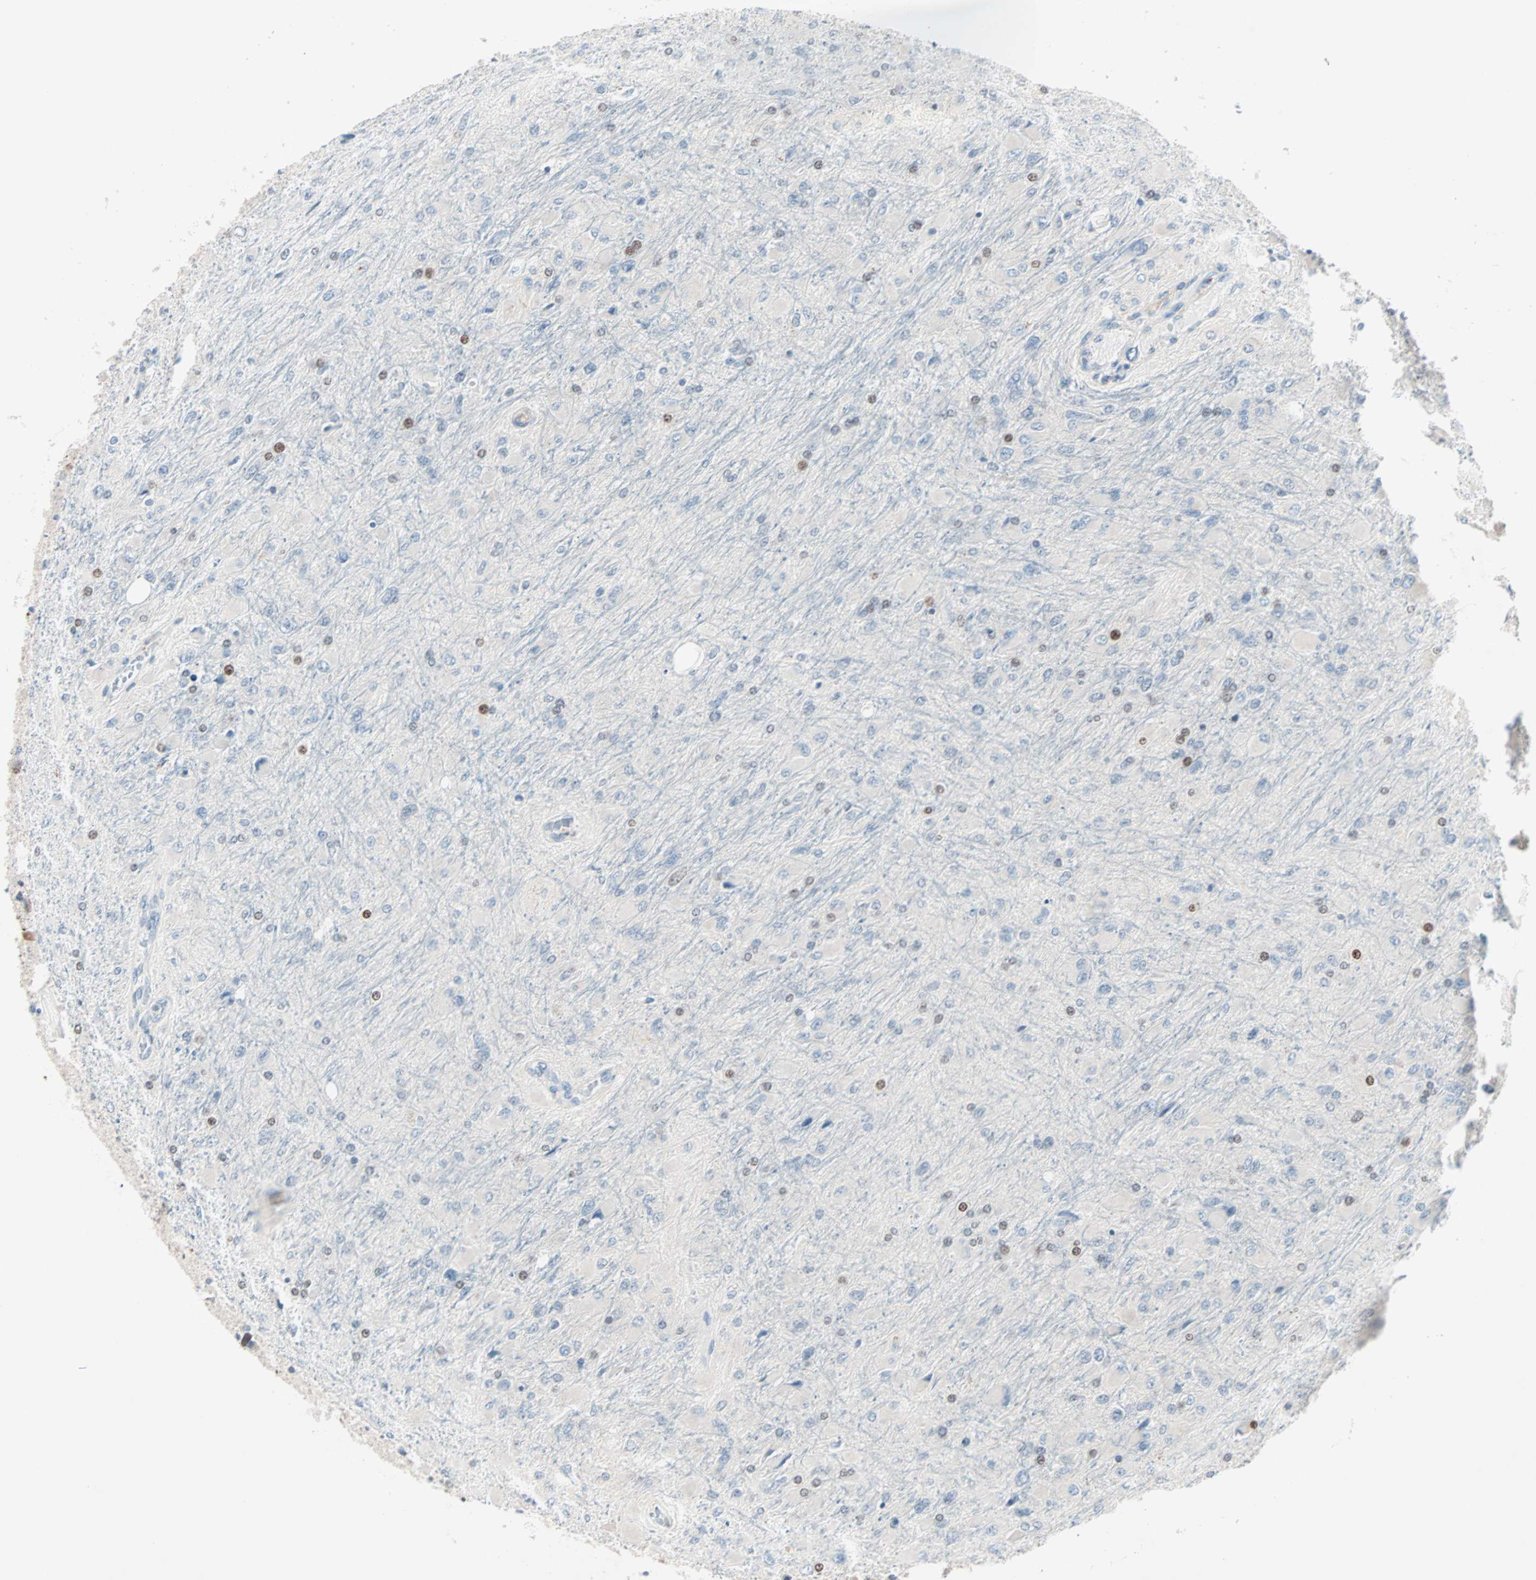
{"staining": {"intensity": "moderate", "quantity": "<25%", "location": "nuclear"}, "tissue": "glioma", "cell_type": "Tumor cells", "image_type": "cancer", "snomed": [{"axis": "morphology", "description": "Glioma, malignant, High grade"}, {"axis": "topography", "description": "Cerebral cortex"}], "caption": "This image reveals IHC staining of malignant high-grade glioma, with low moderate nuclear positivity in approximately <25% of tumor cells.", "gene": "CCNE2", "patient": {"sex": "female", "age": 36}}